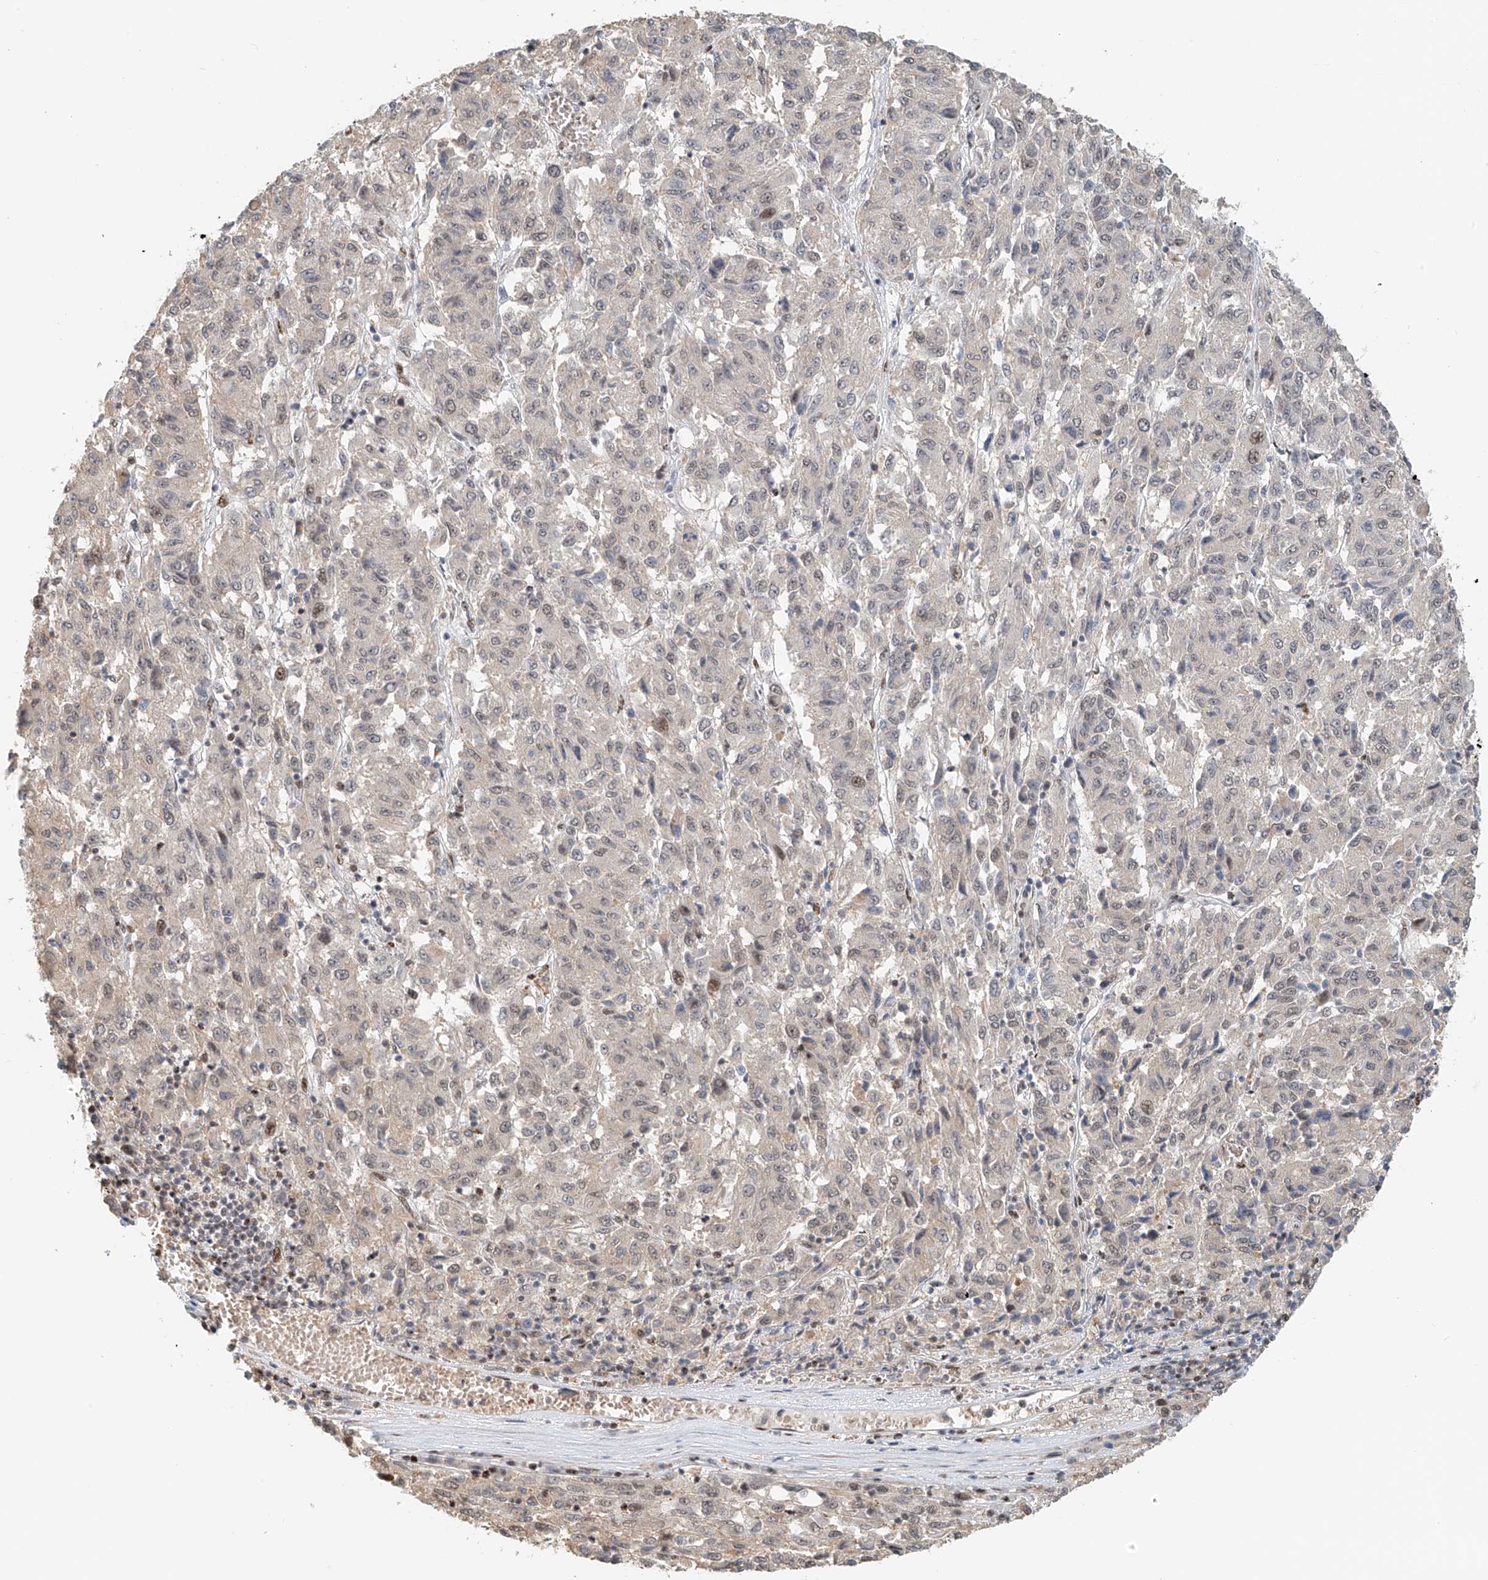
{"staining": {"intensity": "moderate", "quantity": "<25%", "location": "nuclear"}, "tissue": "melanoma", "cell_type": "Tumor cells", "image_type": "cancer", "snomed": [{"axis": "morphology", "description": "Malignant melanoma, Metastatic site"}, {"axis": "topography", "description": "Lung"}], "caption": "Tumor cells demonstrate low levels of moderate nuclear expression in approximately <25% of cells in malignant melanoma (metastatic site).", "gene": "ZNF514", "patient": {"sex": "male", "age": 64}}